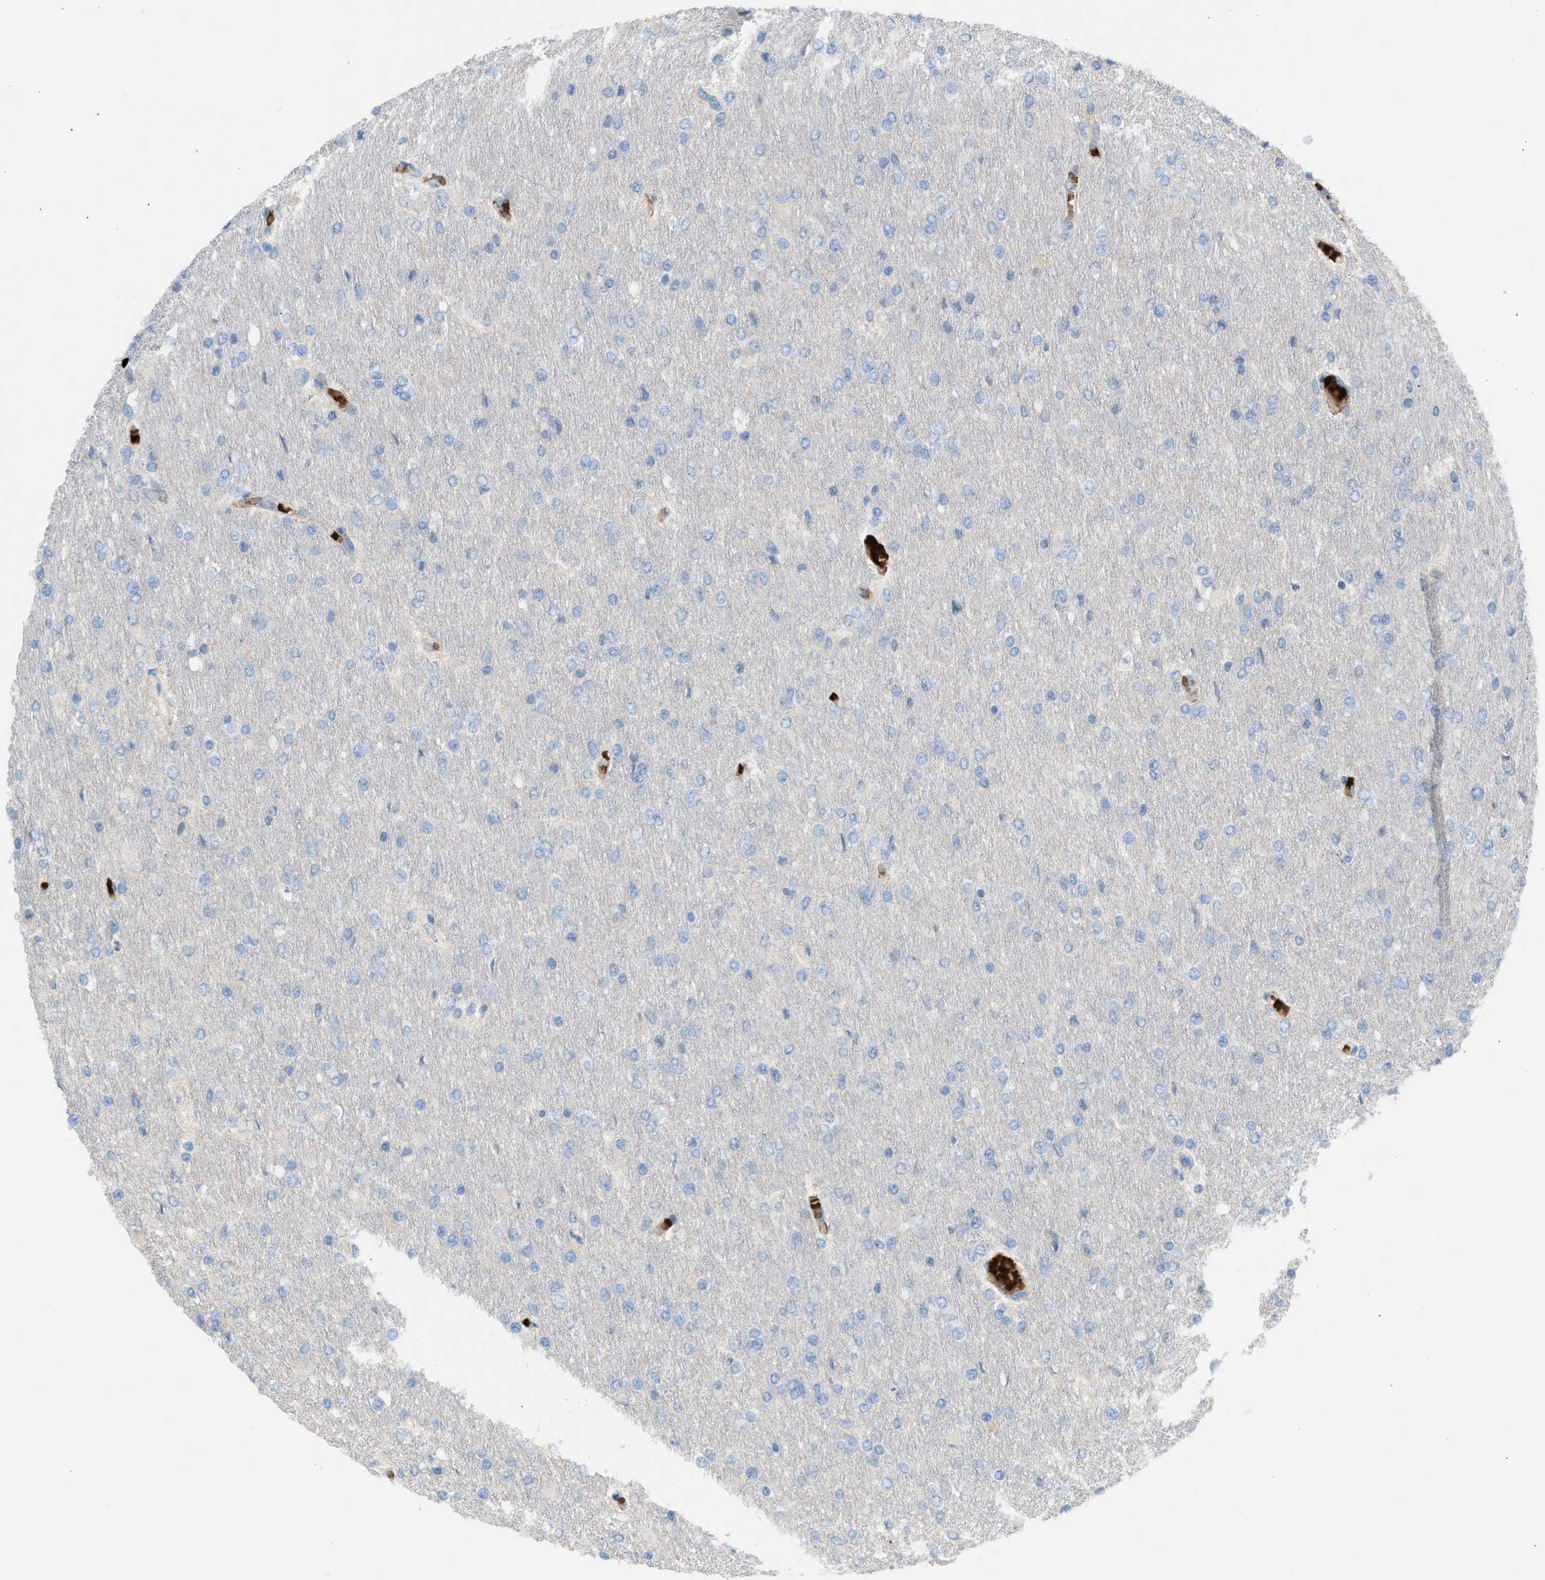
{"staining": {"intensity": "negative", "quantity": "none", "location": "none"}, "tissue": "glioma", "cell_type": "Tumor cells", "image_type": "cancer", "snomed": [{"axis": "morphology", "description": "Glioma, malignant, High grade"}, {"axis": "topography", "description": "Cerebral cortex"}], "caption": "Immunohistochemistry (IHC) of glioma reveals no staining in tumor cells.", "gene": "CFAP77", "patient": {"sex": "female", "age": 36}}